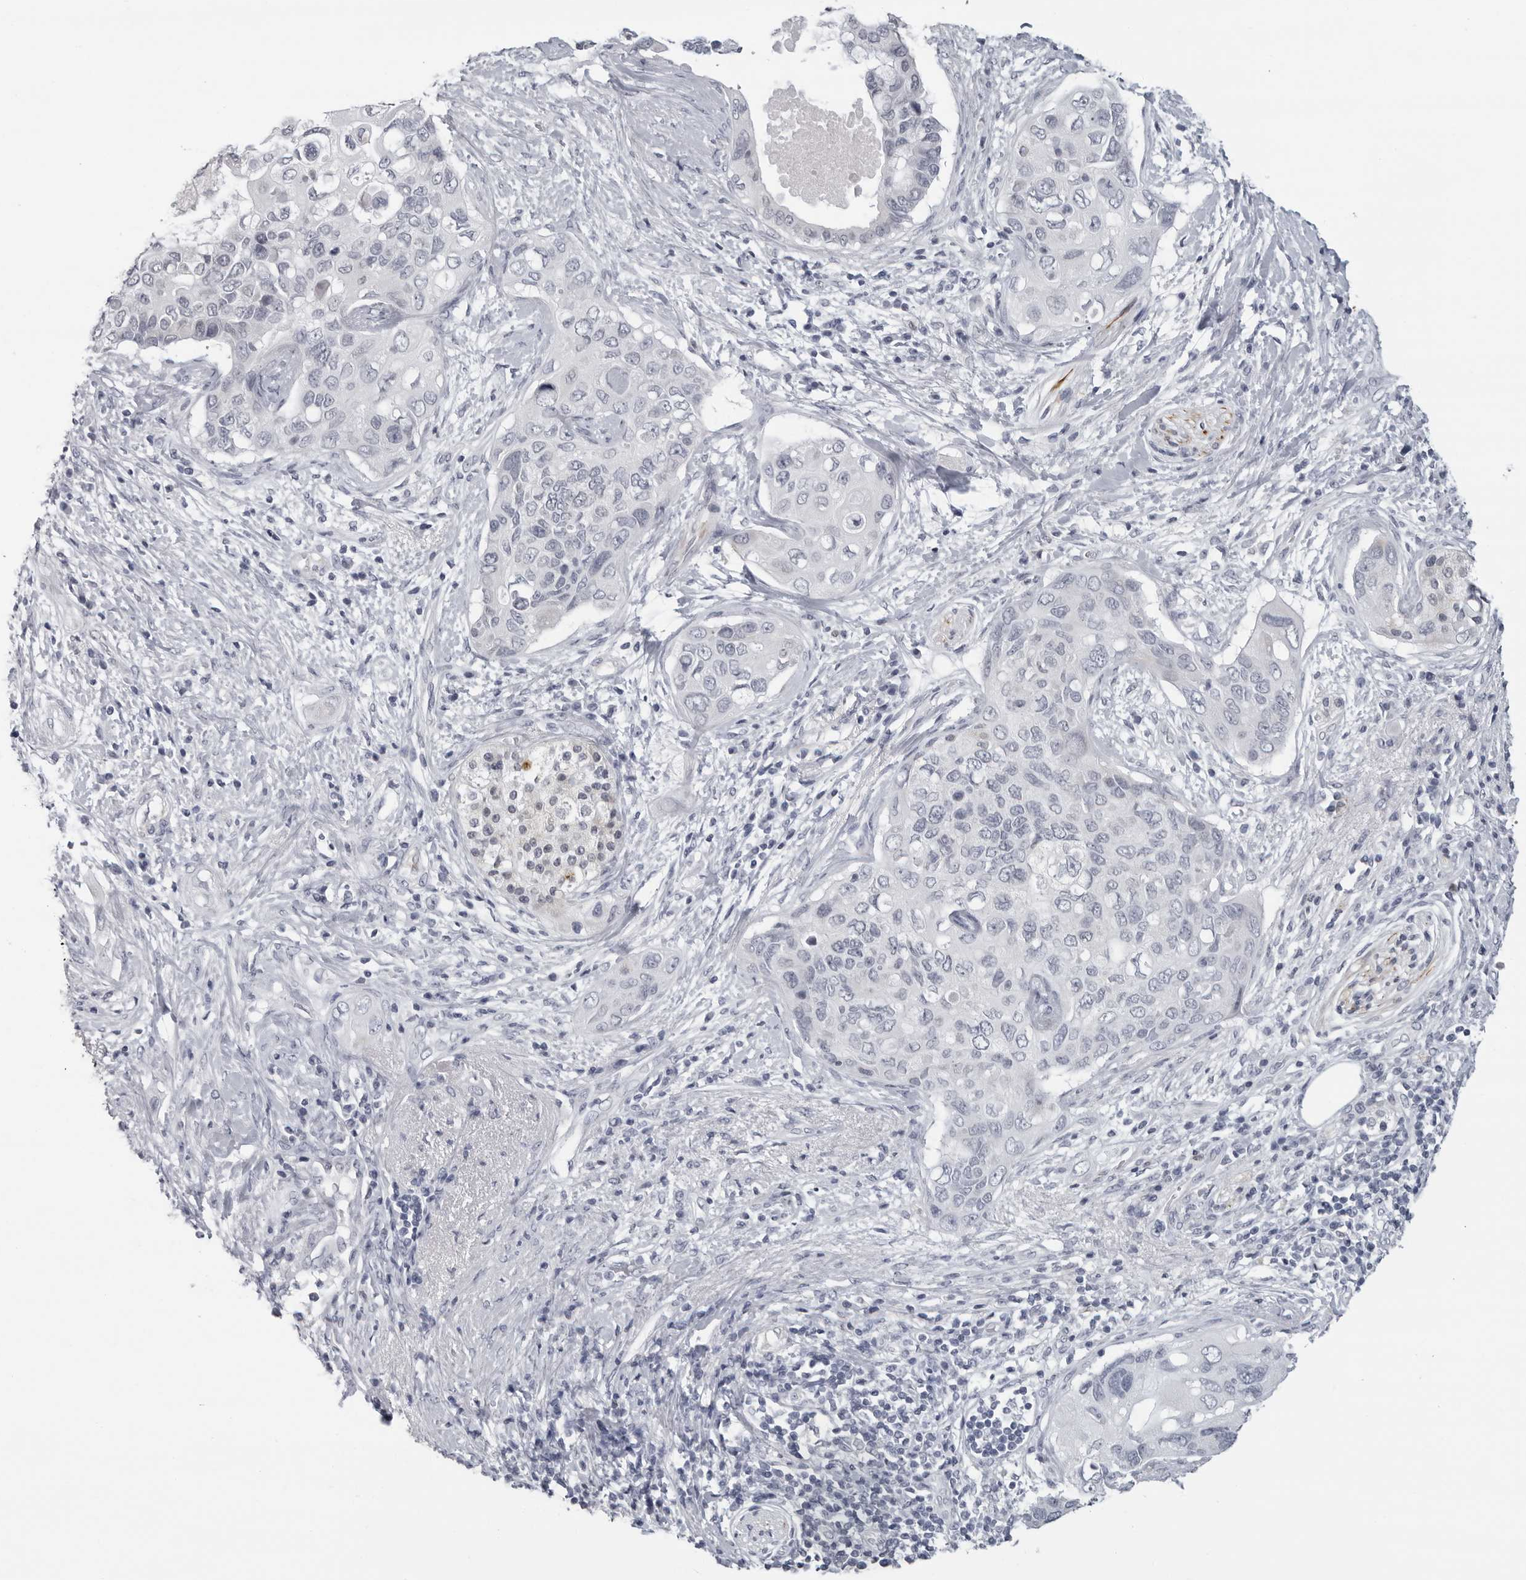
{"staining": {"intensity": "negative", "quantity": "none", "location": "none"}, "tissue": "pancreatic cancer", "cell_type": "Tumor cells", "image_type": "cancer", "snomed": [{"axis": "morphology", "description": "Adenocarcinoma, NOS"}, {"axis": "topography", "description": "Pancreas"}], "caption": "DAB (3,3'-diaminobenzidine) immunohistochemical staining of human adenocarcinoma (pancreatic) demonstrates no significant positivity in tumor cells. (Brightfield microscopy of DAB immunohistochemistry (IHC) at high magnification).", "gene": "OPLAH", "patient": {"sex": "female", "age": 56}}